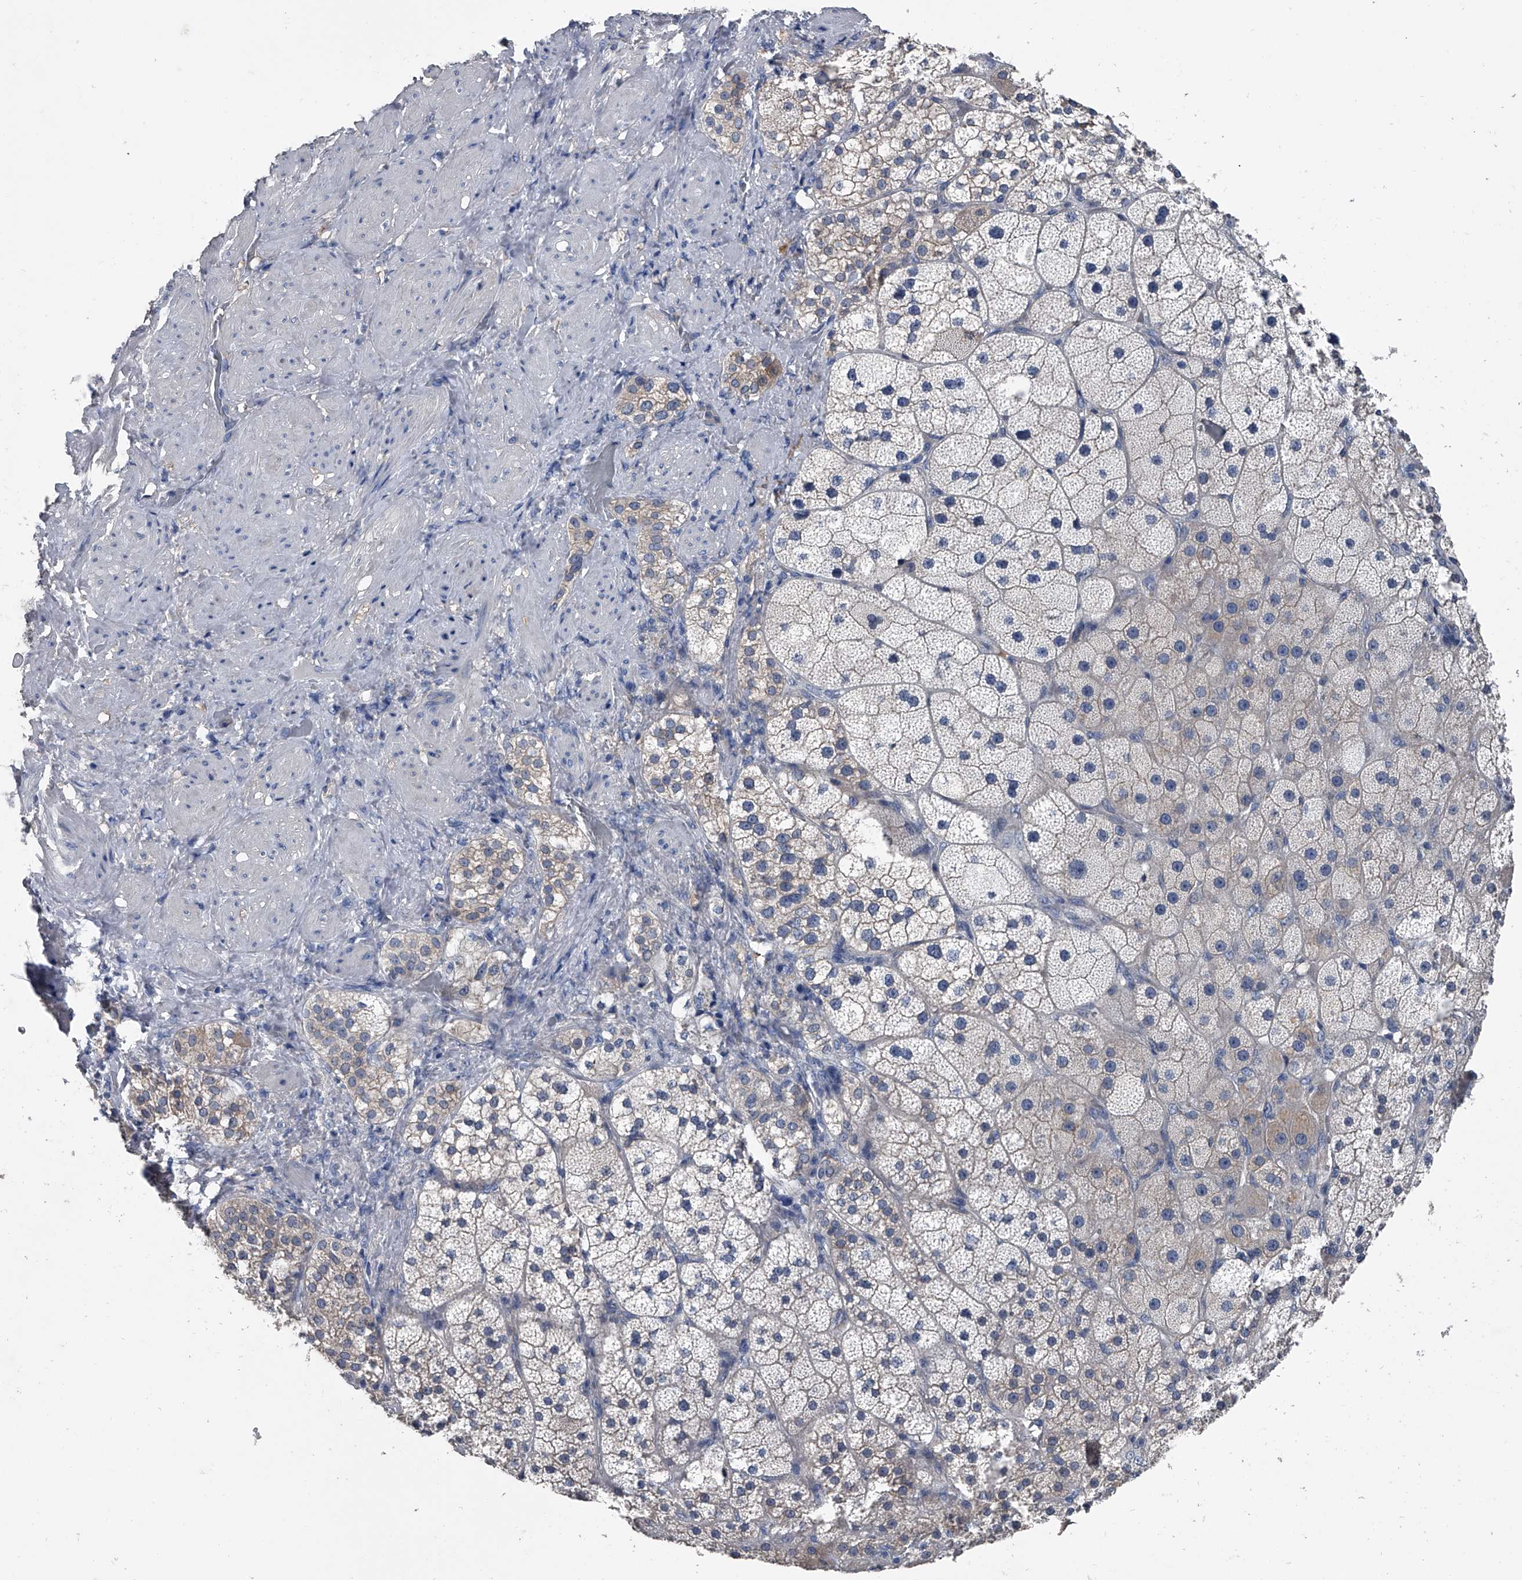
{"staining": {"intensity": "weak", "quantity": "<25%", "location": "cytoplasmic/membranous"}, "tissue": "adrenal gland", "cell_type": "Glandular cells", "image_type": "normal", "snomed": [{"axis": "morphology", "description": "Normal tissue, NOS"}, {"axis": "topography", "description": "Adrenal gland"}], "caption": "Immunohistochemistry micrograph of benign adrenal gland: human adrenal gland stained with DAB reveals no significant protein expression in glandular cells.", "gene": "KIF13A", "patient": {"sex": "male", "age": 57}}